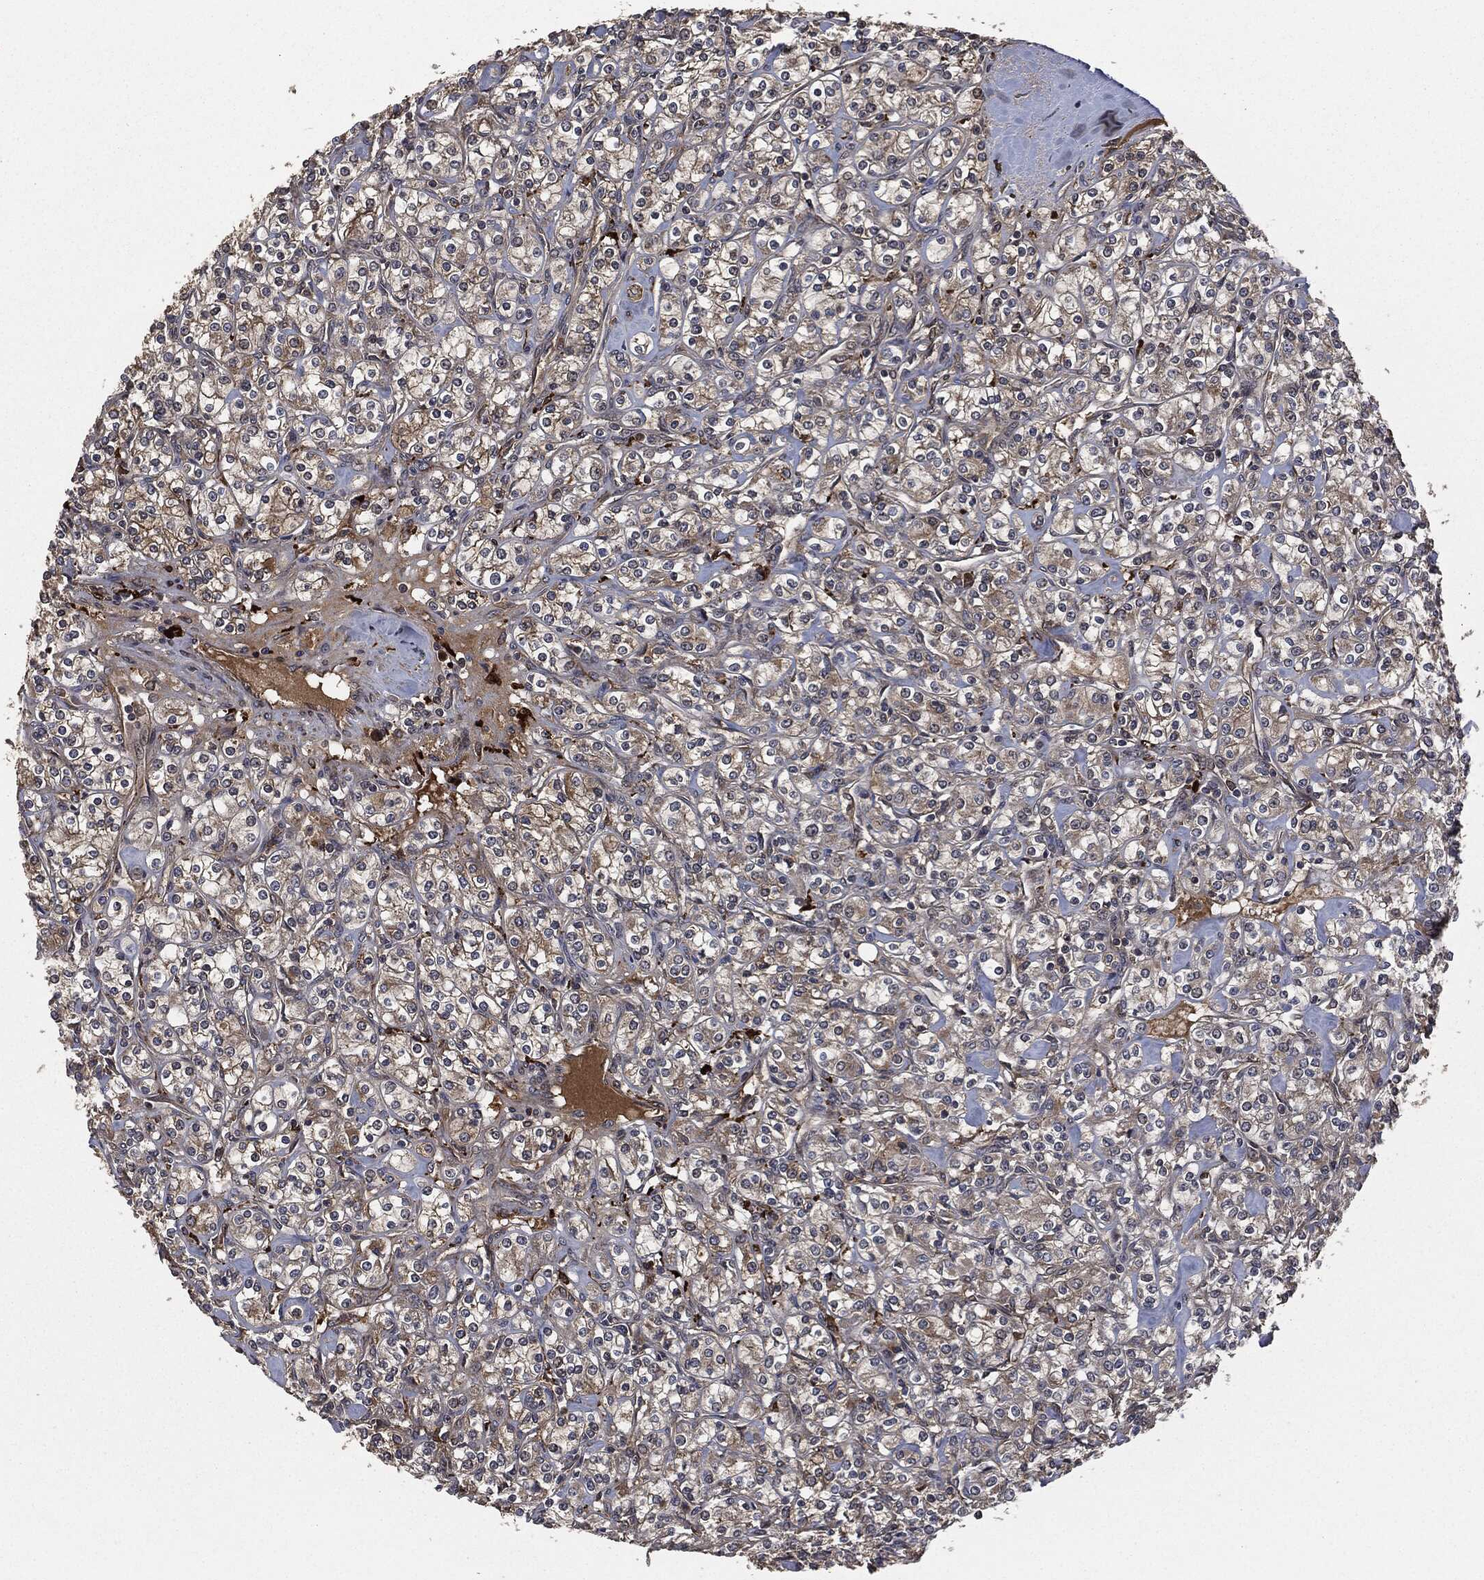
{"staining": {"intensity": "negative", "quantity": "none", "location": "none"}, "tissue": "renal cancer", "cell_type": "Tumor cells", "image_type": "cancer", "snomed": [{"axis": "morphology", "description": "Adenocarcinoma, NOS"}, {"axis": "topography", "description": "Kidney"}], "caption": "High power microscopy photomicrograph of an immunohistochemistry (IHC) image of renal adenocarcinoma, revealing no significant staining in tumor cells.", "gene": "CRABP2", "patient": {"sex": "male", "age": 77}}